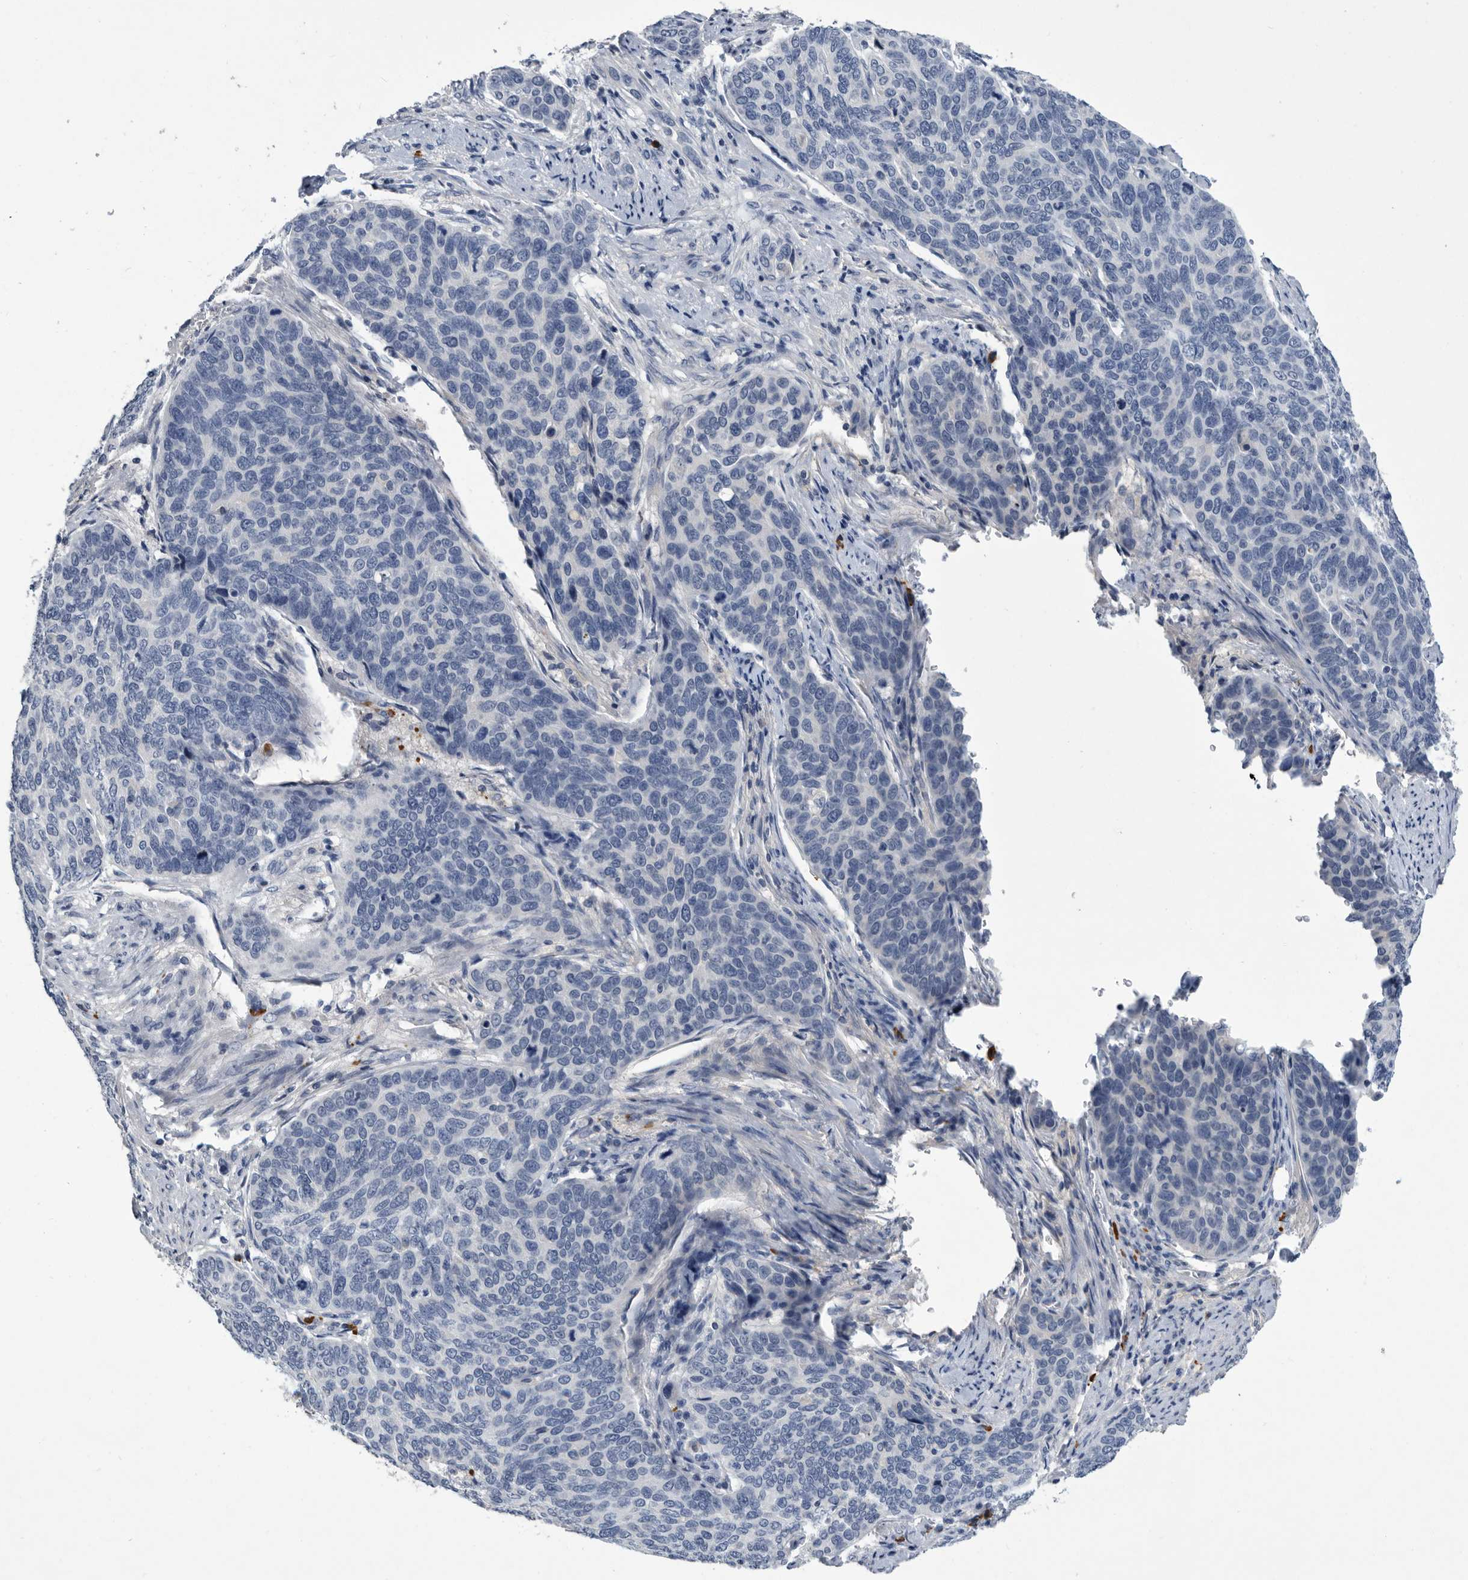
{"staining": {"intensity": "negative", "quantity": "none", "location": "none"}, "tissue": "cervical cancer", "cell_type": "Tumor cells", "image_type": "cancer", "snomed": [{"axis": "morphology", "description": "Squamous cell carcinoma, NOS"}, {"axis": "topography", "description": "Cervix"}], "caption": "A photomicrograph of cervical squamous cell carcinoma stained for a protein exhibits no brown staining in tumor cells.", "gene": "BTBD6", "patient": {"sex": "female", "age": 60}}